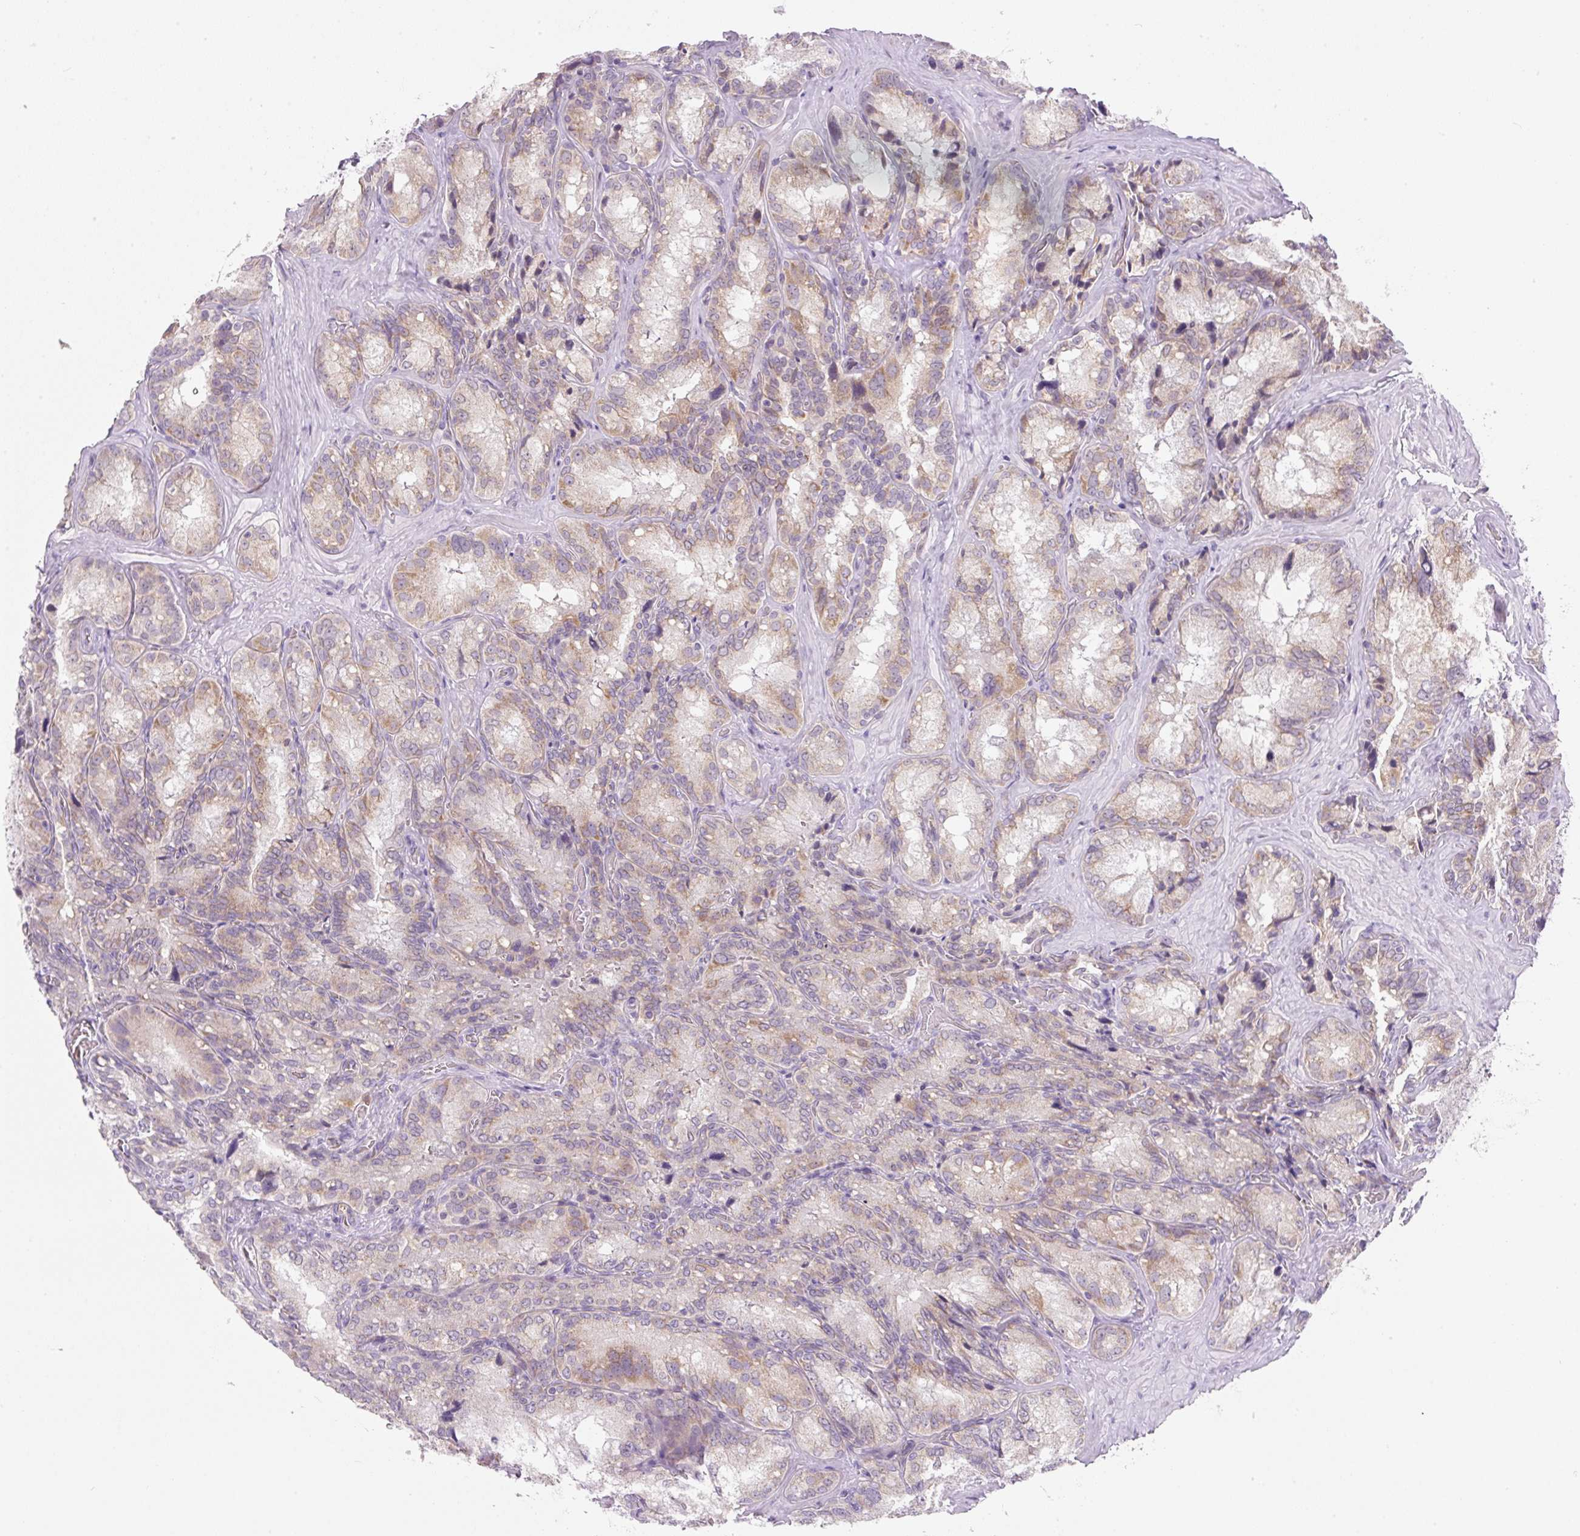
{"staining": {"intensity": "weak", "quantity": "25%-75%", "location": "cytoplasmic/membranous"}, "tissue": "seminal vesicle", "cell_type": "Glandular cells", "image_type": "normal", "snomed": [{"axis": "morphology", "description": "Normal tissue, NOS"}, {"axis": "topography", "description": "Seminal veicle"}], "caption": "Immunohistochemical staining of normal seminal vesicle shows 25%-75% levels of weak cytoplasmic/membranous protein positivity in approximately 25%-75% of glandular cells.", "gene": "OMA1", "patient": {"sex": "male", "age": 47}}